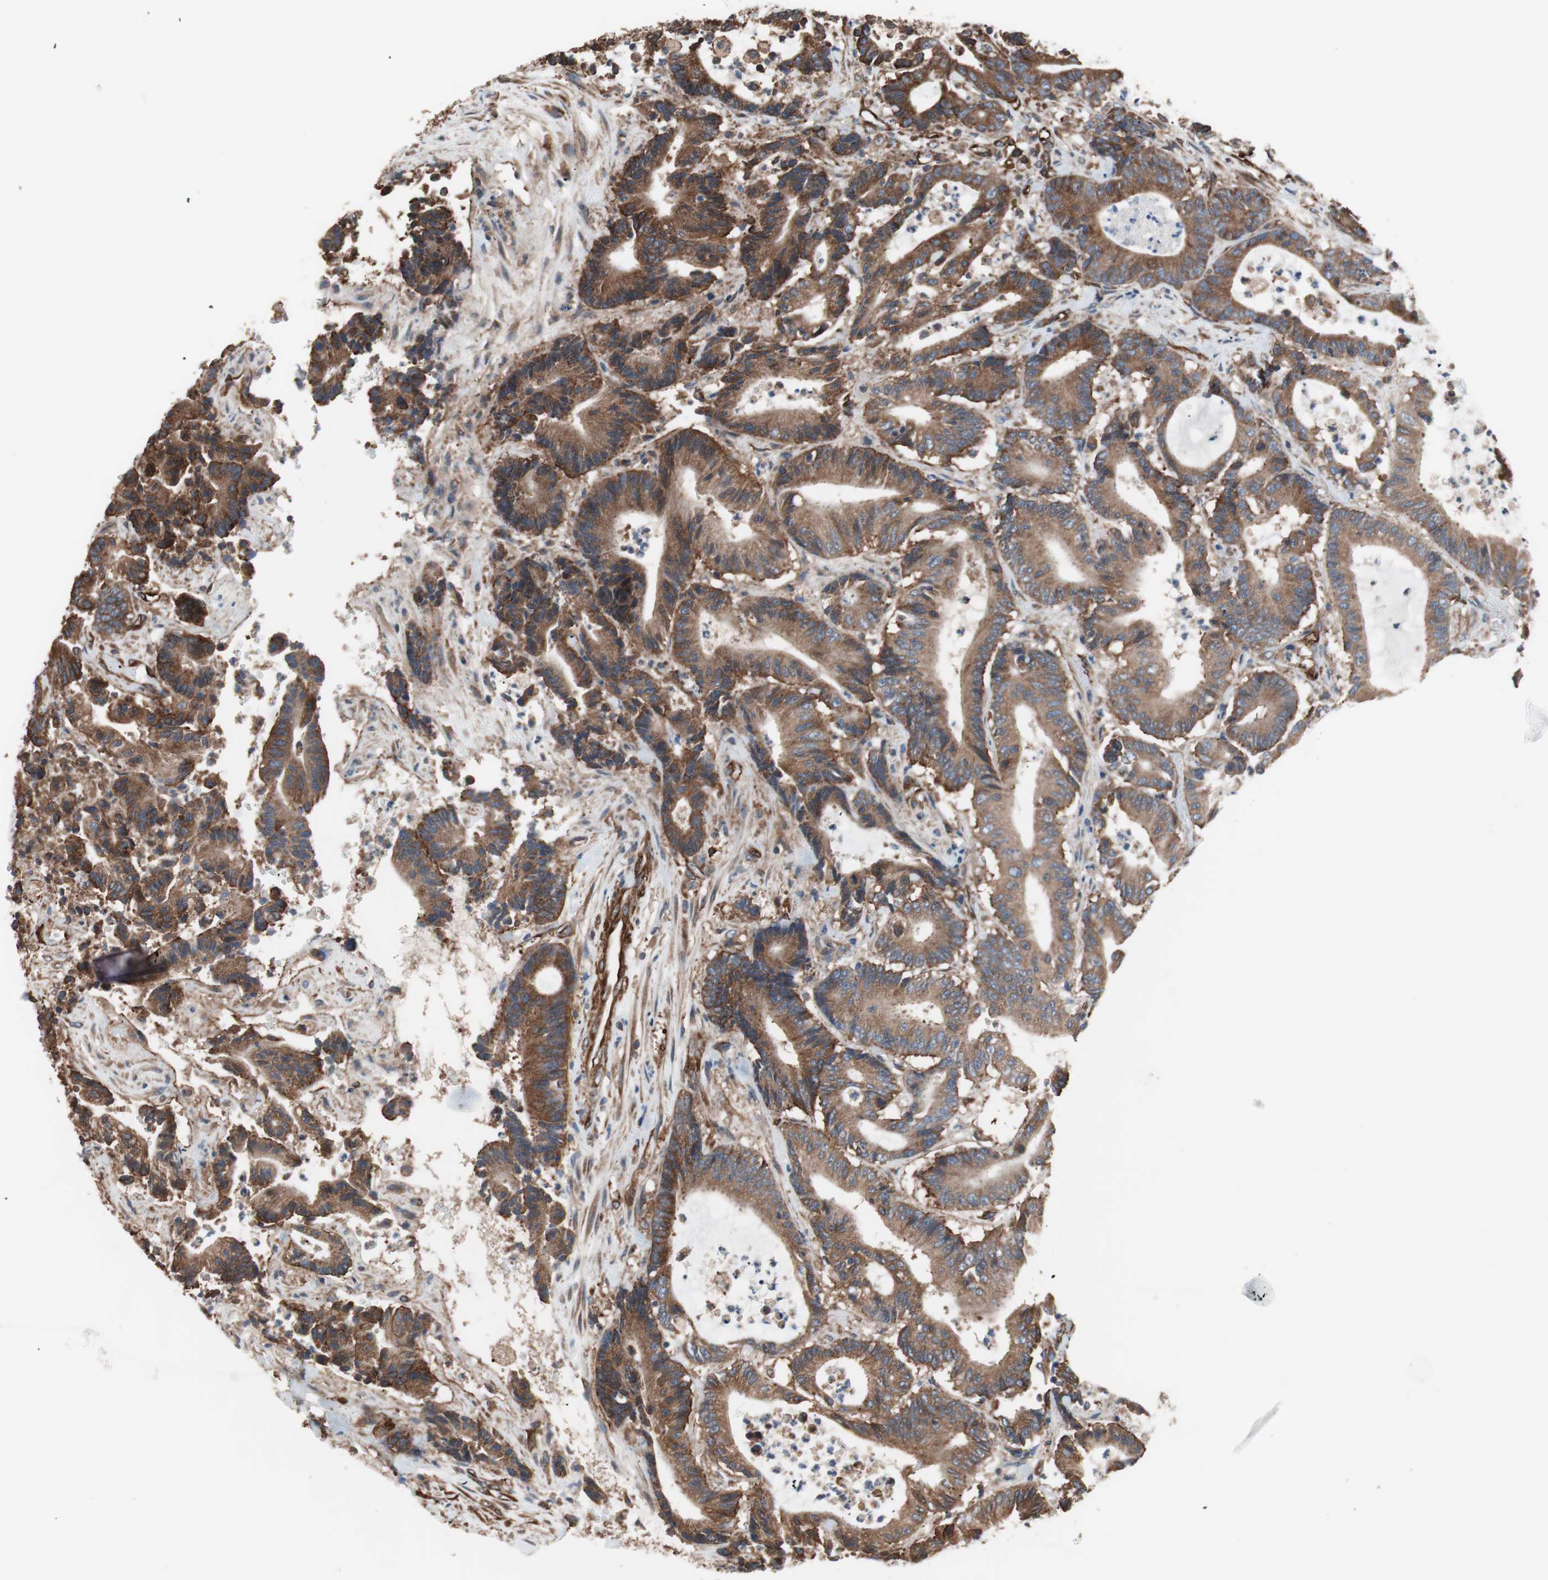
{"staining": {"intensity": "strong", "quantity": ">75%", "location": "cytoplasmic/membranous"}, "tissue": "colorectal cancer", "cell_type": "Tumor cells", "image_type": "cancer", "snomed": [{"axis": "morphology", "description": "Adenocarcinoma, NOS"}, {"axis": "topography", "description": "Colon"}], "caption": "Human colorectal cancer (adenocarcinoma) stained with a protein marker reveals strong staining in tumor cells.", "gene": "GPSM2", "patient": {"sex": "female", "age": 84}}